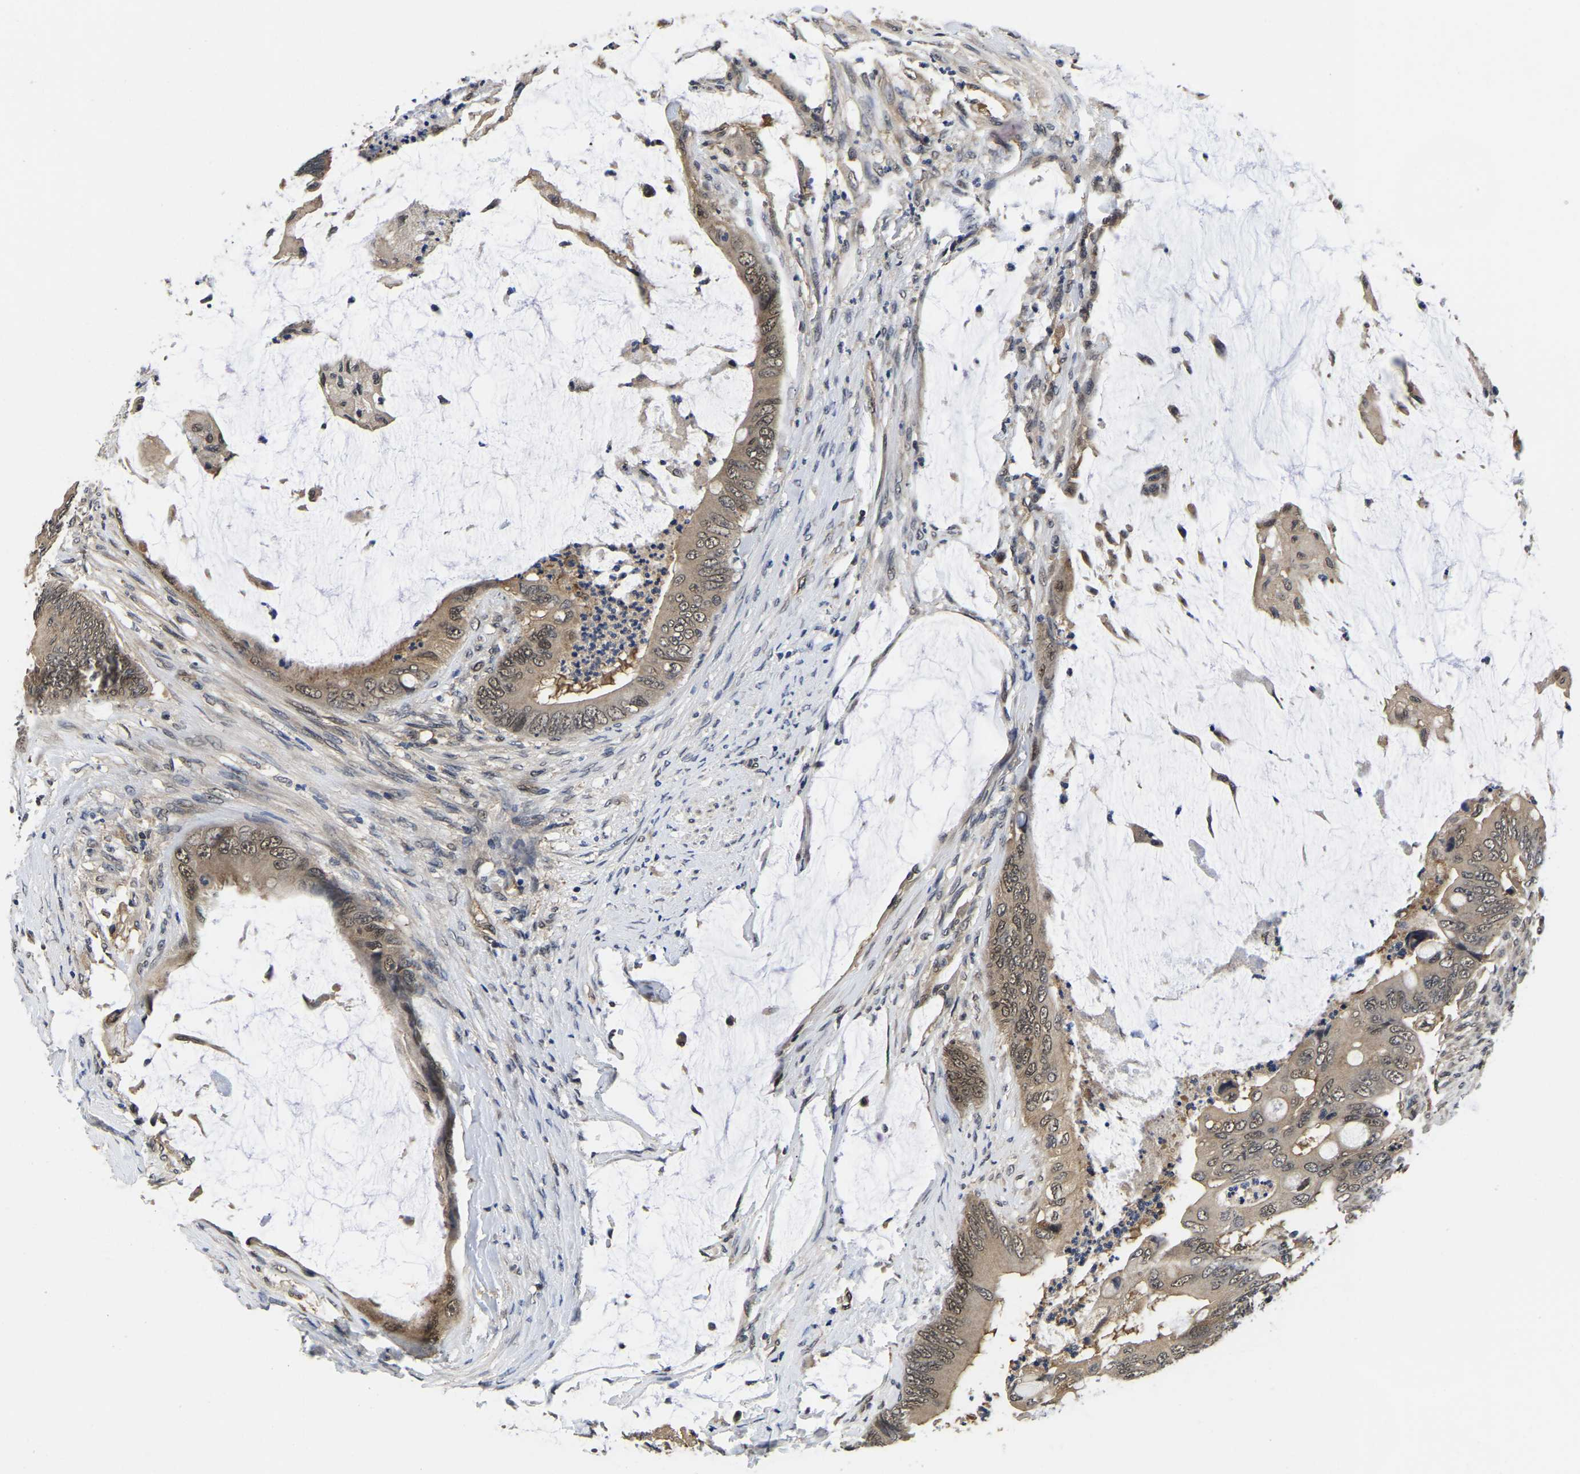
{"staining": {"intensity": "weak", "quantity": ">75%", "location": "cytoplasmic/membranous,nuclear"}, "tissue": "colorectal cancer", "cell_type": "Tumor cells", "image_type": "cancer", "snomed": [{"axis": "morphology", "description": "Adenocarcinoma, NOS"}, {"axis": "topography", "description": "Rectum"}], "caption": "High-magnification brightfield microscopy of colorectal cancer stained with DAB (3,3'-diaminobenzidine) (brown) and counterstained with hematoxylin (blue). tumor cells exhibit weak cytoplasmic/membranous and nuclear staining is identified in about>75% of cells. The staining was performed using DAB to visualize the protein expression in brown, while the nuclei were stained in blue with hematoxylin (Magnification: 20x).", "gene": "MCOLN2", "patient": {"sex": "female", "age": 77}}